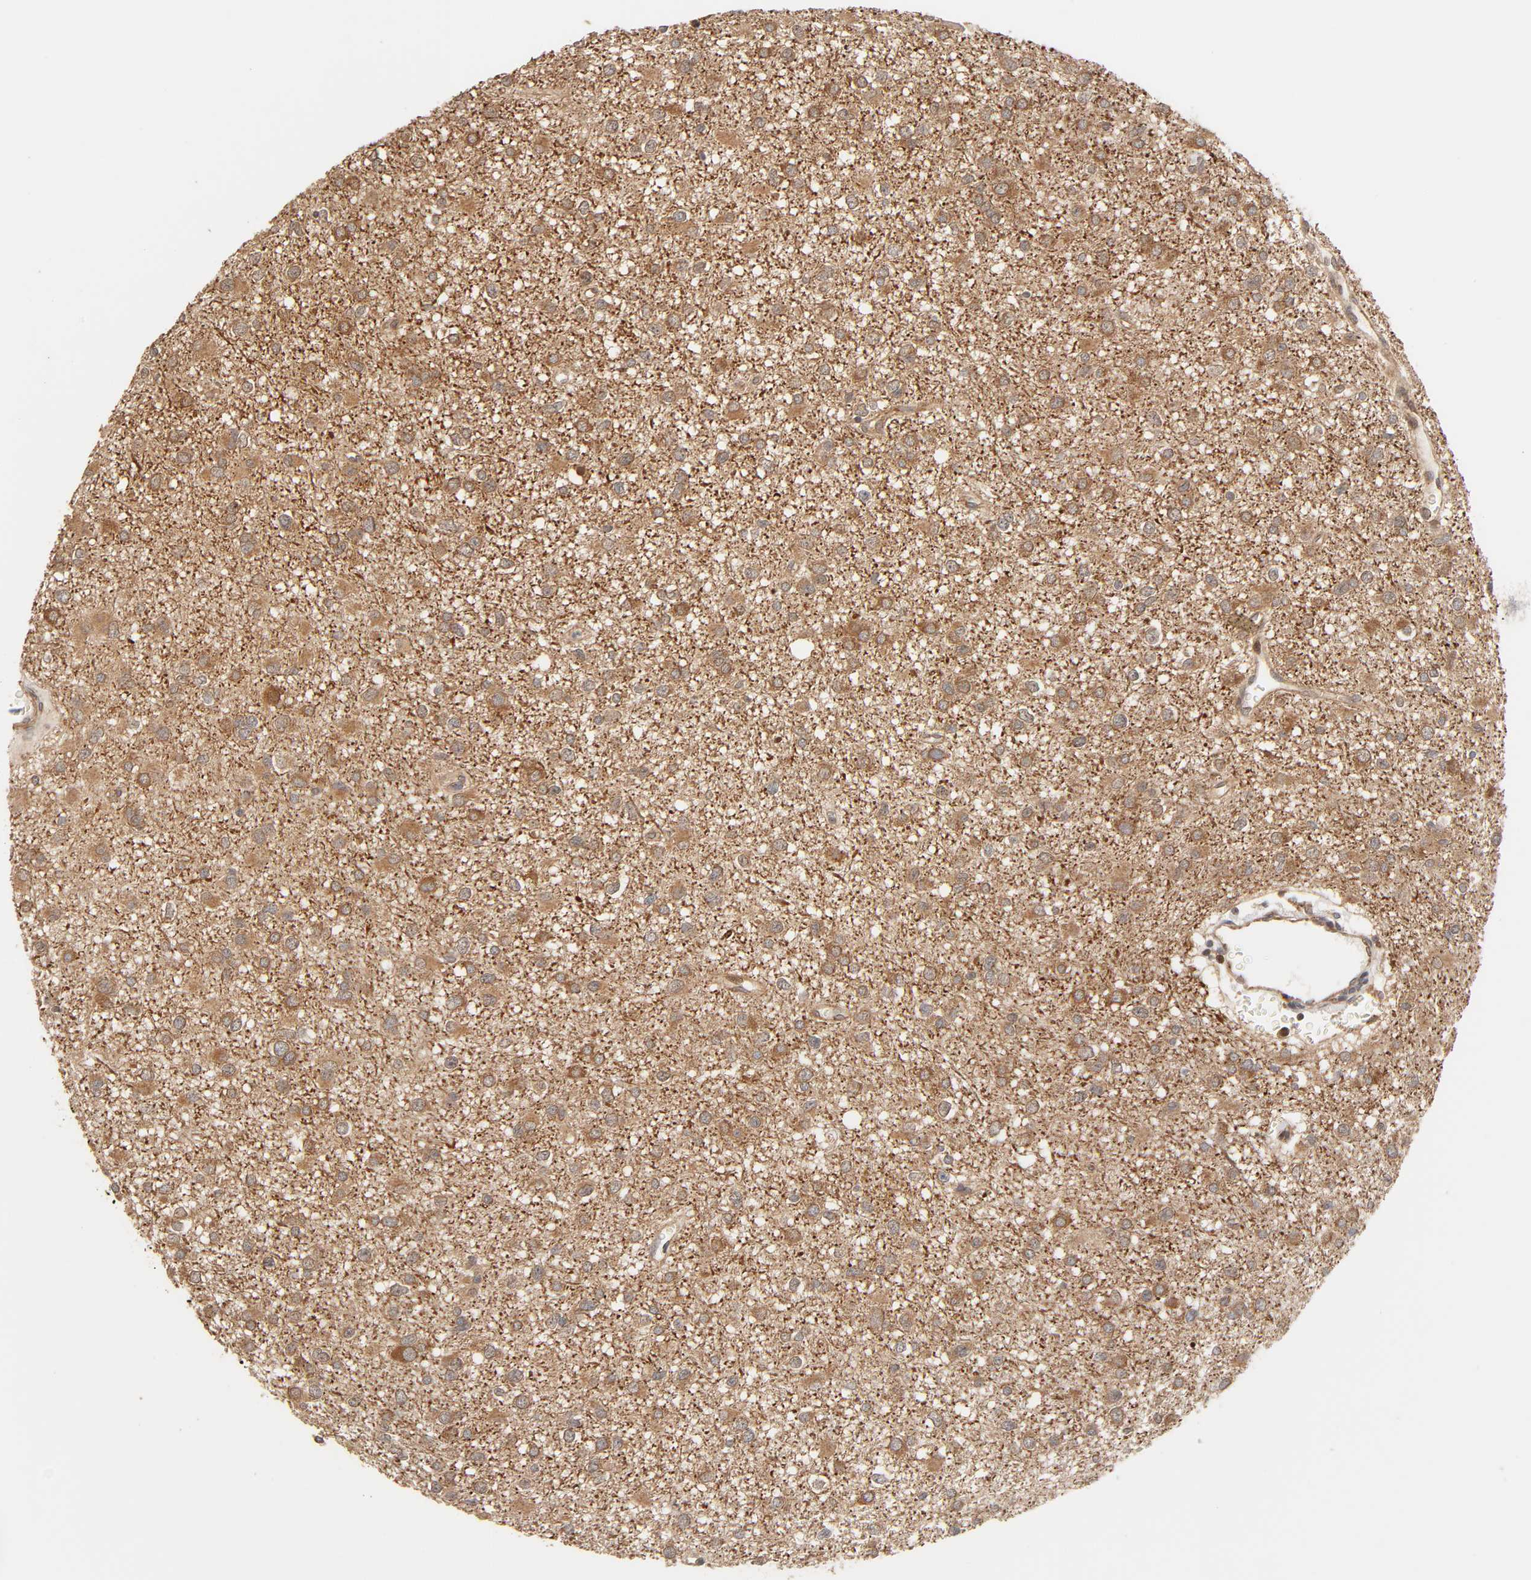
{"staining": {"intensity": "moderate", "quantity": ">75%", "location": "cytoplasmic/membranous"}, "tissue": "glioma", "cell_type": "Tumor cells", "image_type": "cancer", "snomed": [{"axis": "morphology", "description": "Glioma, malignant, Low grade"}, {"axis": "topography", "description": "Brain"}], "caption": "This is a histology image of IHC staining of glioma, which shows moderate staining in the cytoplasmic/membranous of tumor cells.", "gene": "NEMF", "patient": {"sex": "male", "age": 42}}